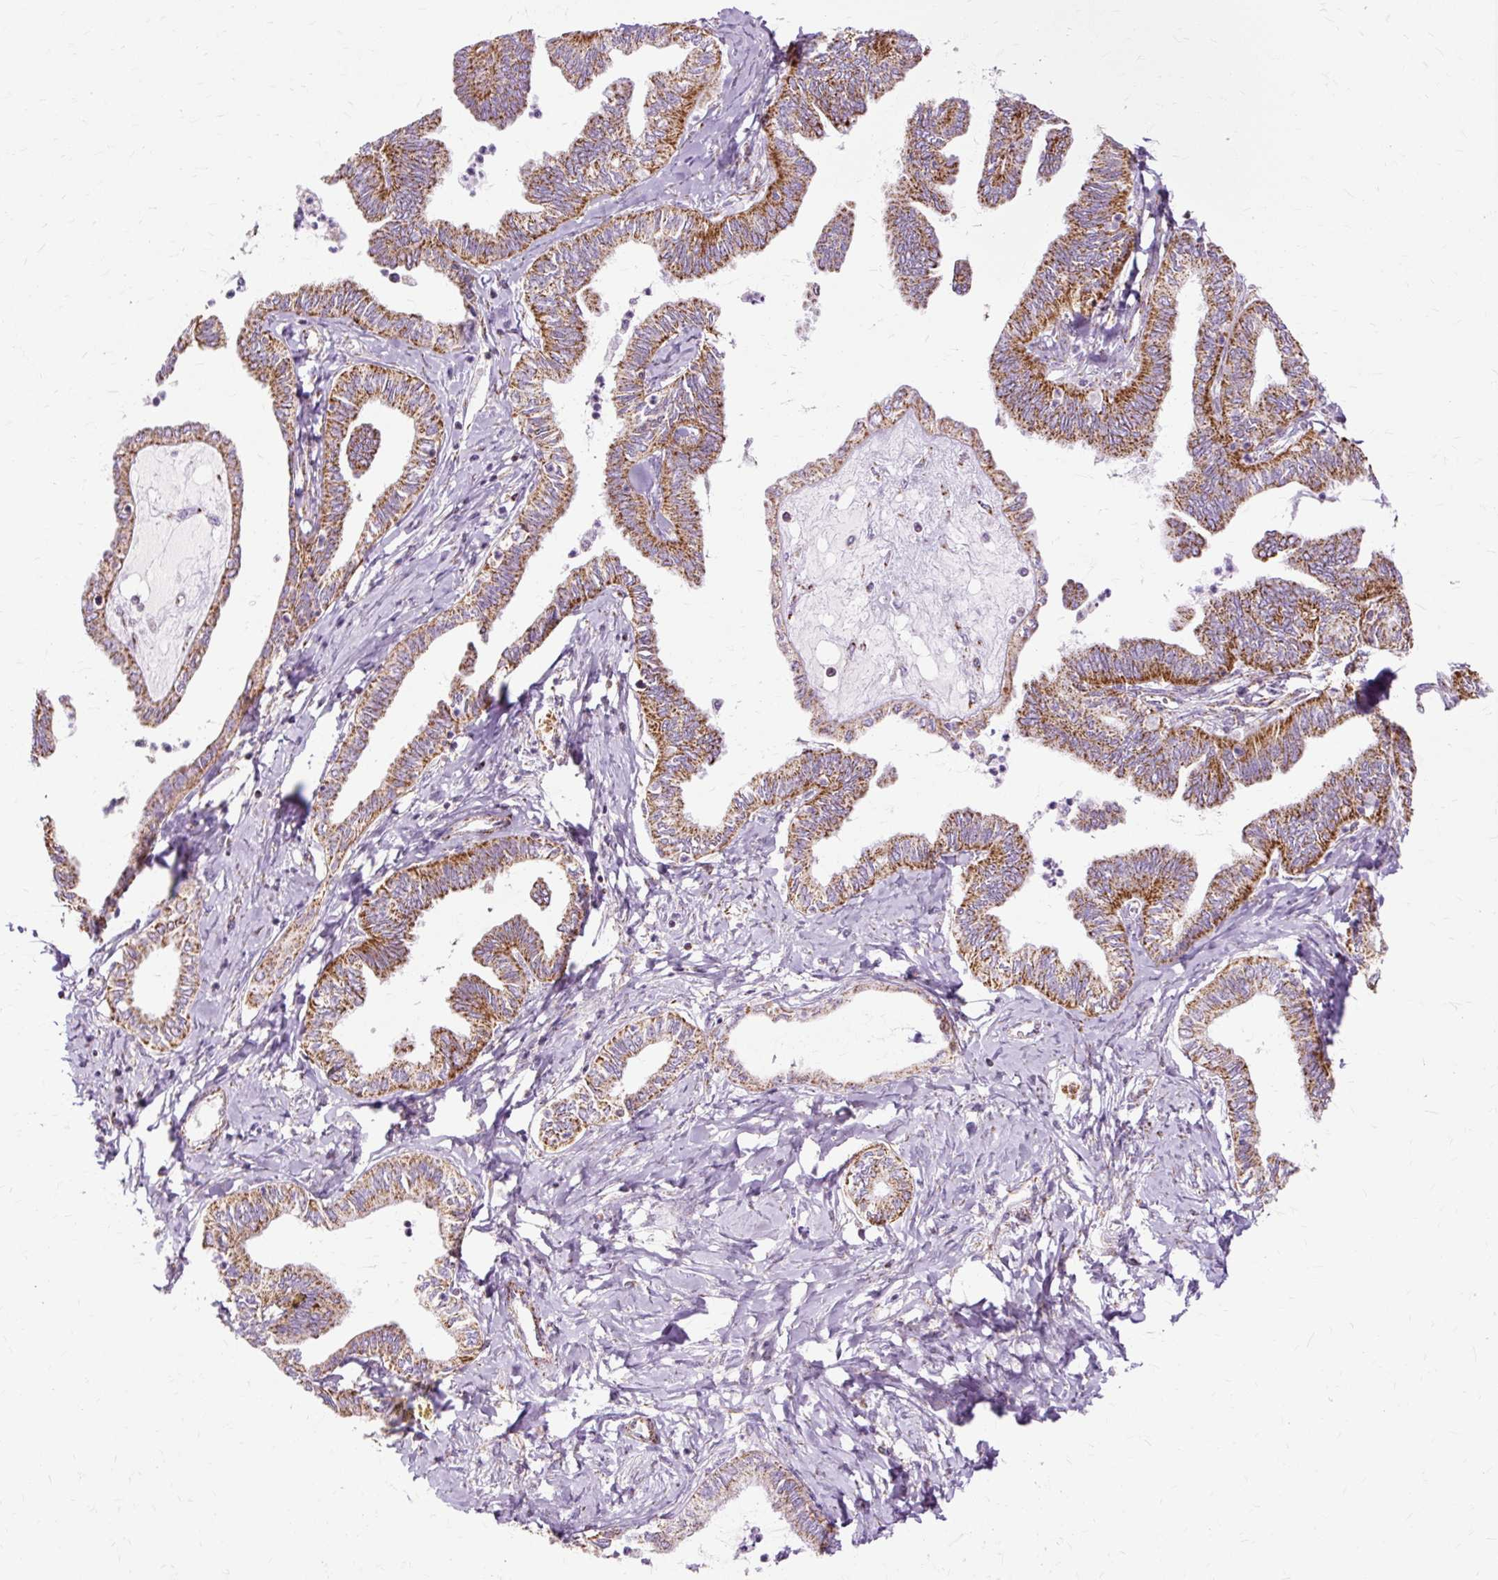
{"staining": {"intensity": "moderate", "quantity": ">75%", "location": "cytoplasmic/membranous"}, "tissue": "ovarian cancer", "cell_type": "Tumor cells", "image_type": "cancer", "snomed": [{"axis": "morphology", "description": "Carcinoma, endometroid"}, {"axis": "topography", "description": "Ovary"}], "caption": "Ovarian cancer (endometroid carcinoma) tissue shows moderate cytoplasmic/membranous staining in about >75% of tumor cells (Stains: DAB (3,3'-diaminobenzidine) in brown, nuclei in blue, Microscopy: brightfield microscopy at high magnification).", "gene": "DLAT", "patient": {"sex": "female", "age": 70}}